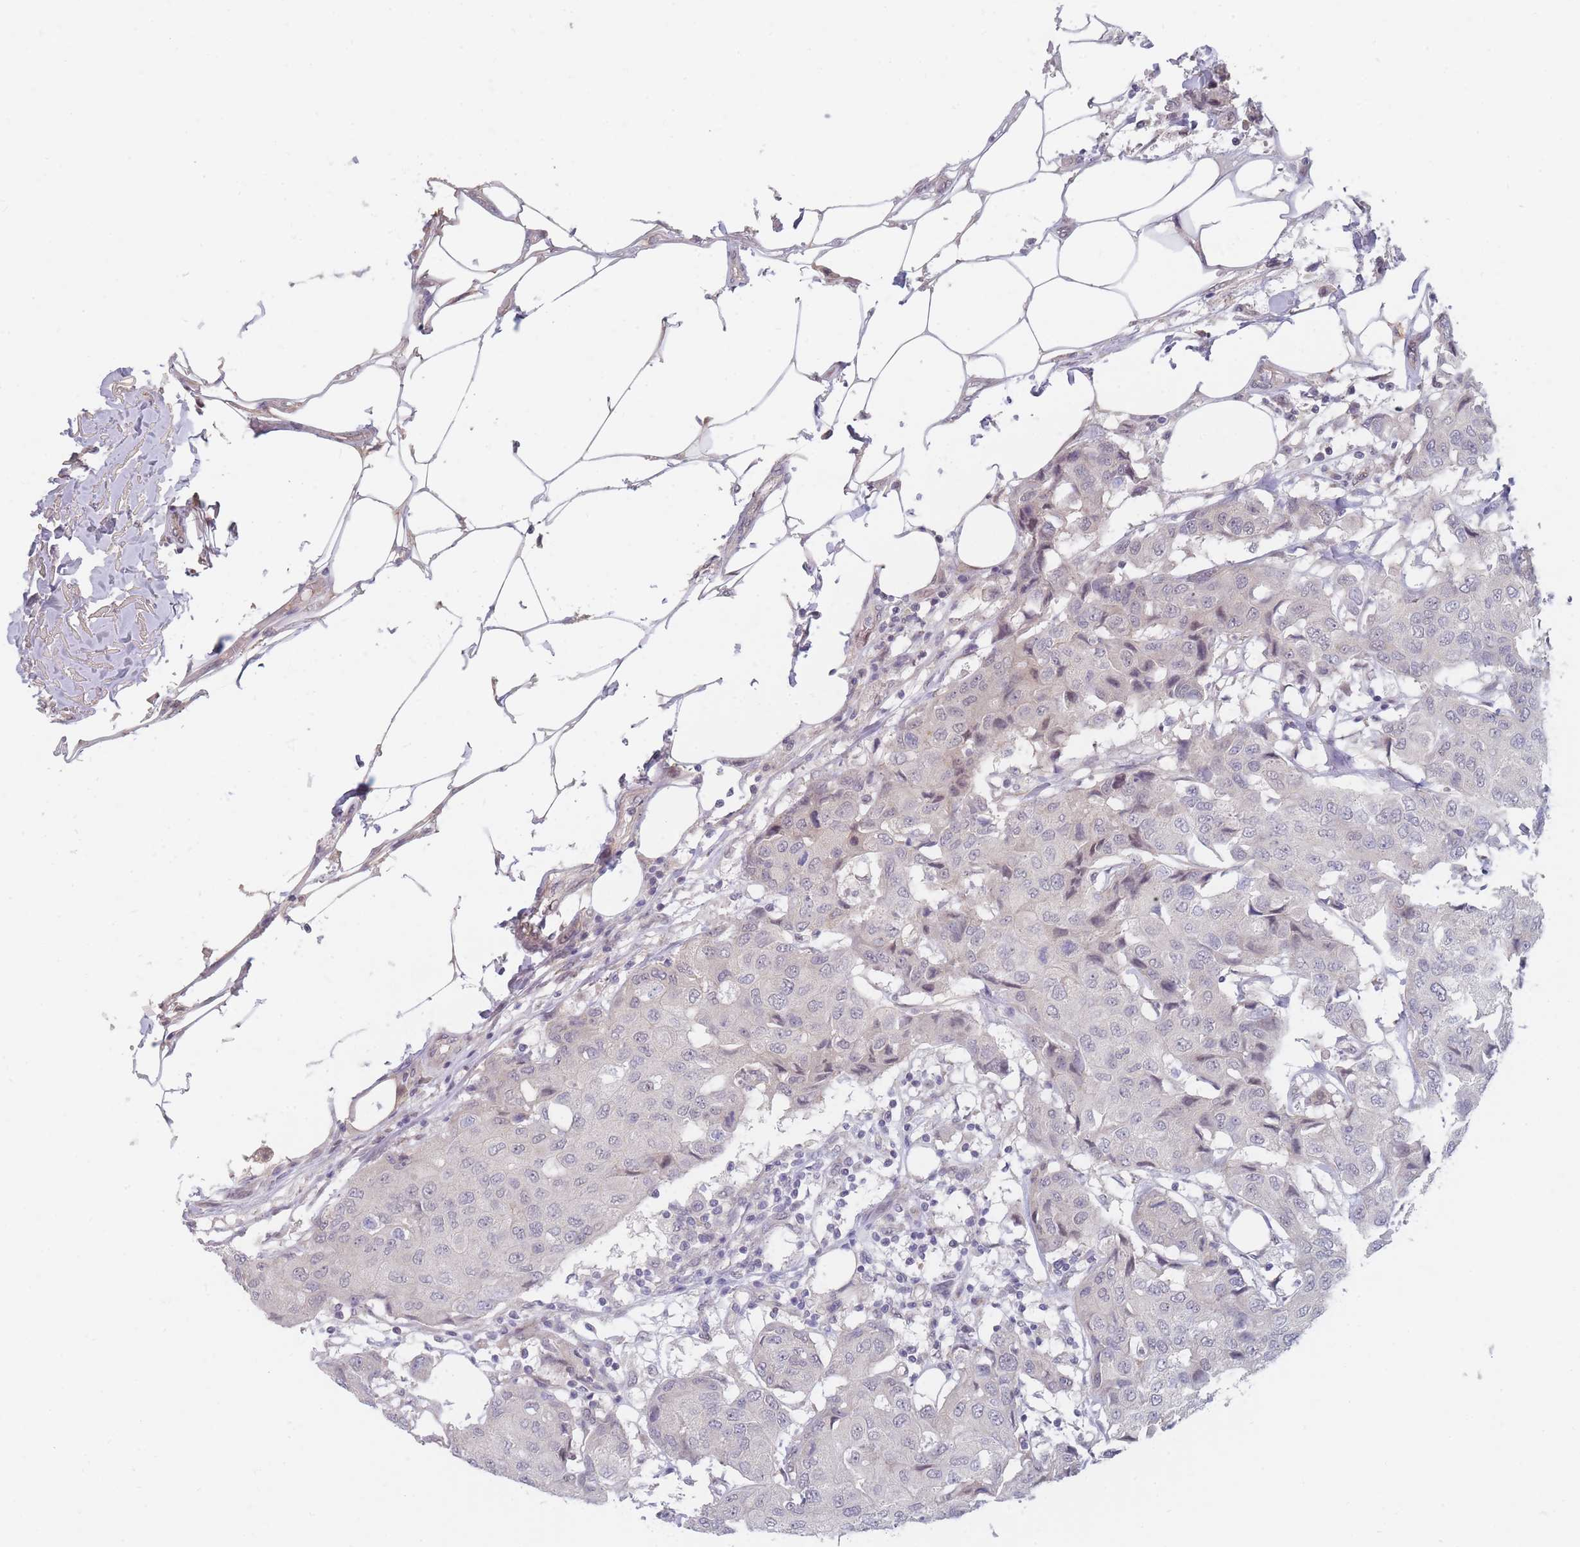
{"staining": {"intensity": "negative", "quantity": "none", "location": "none"}, "tissue": "breast cancer", "cell_type": "Tumor cells", "image_type": "cancer", "snomed": [{"axis": "morphology", "description": "Duct carcinoma"}, {"axis": "topography", "description": "Breast"}], "caption": "Breast cancer (infiltrating ductal carcinoma) was stained to show a protein in brown. There is no significant expression in tumor cells. The staining is performed using DAB brown chromogen with nuclei counter-stained in using hematoxylin.", "gene": "ANKRD10", "patient": {"sex": "female", "age": 80}}